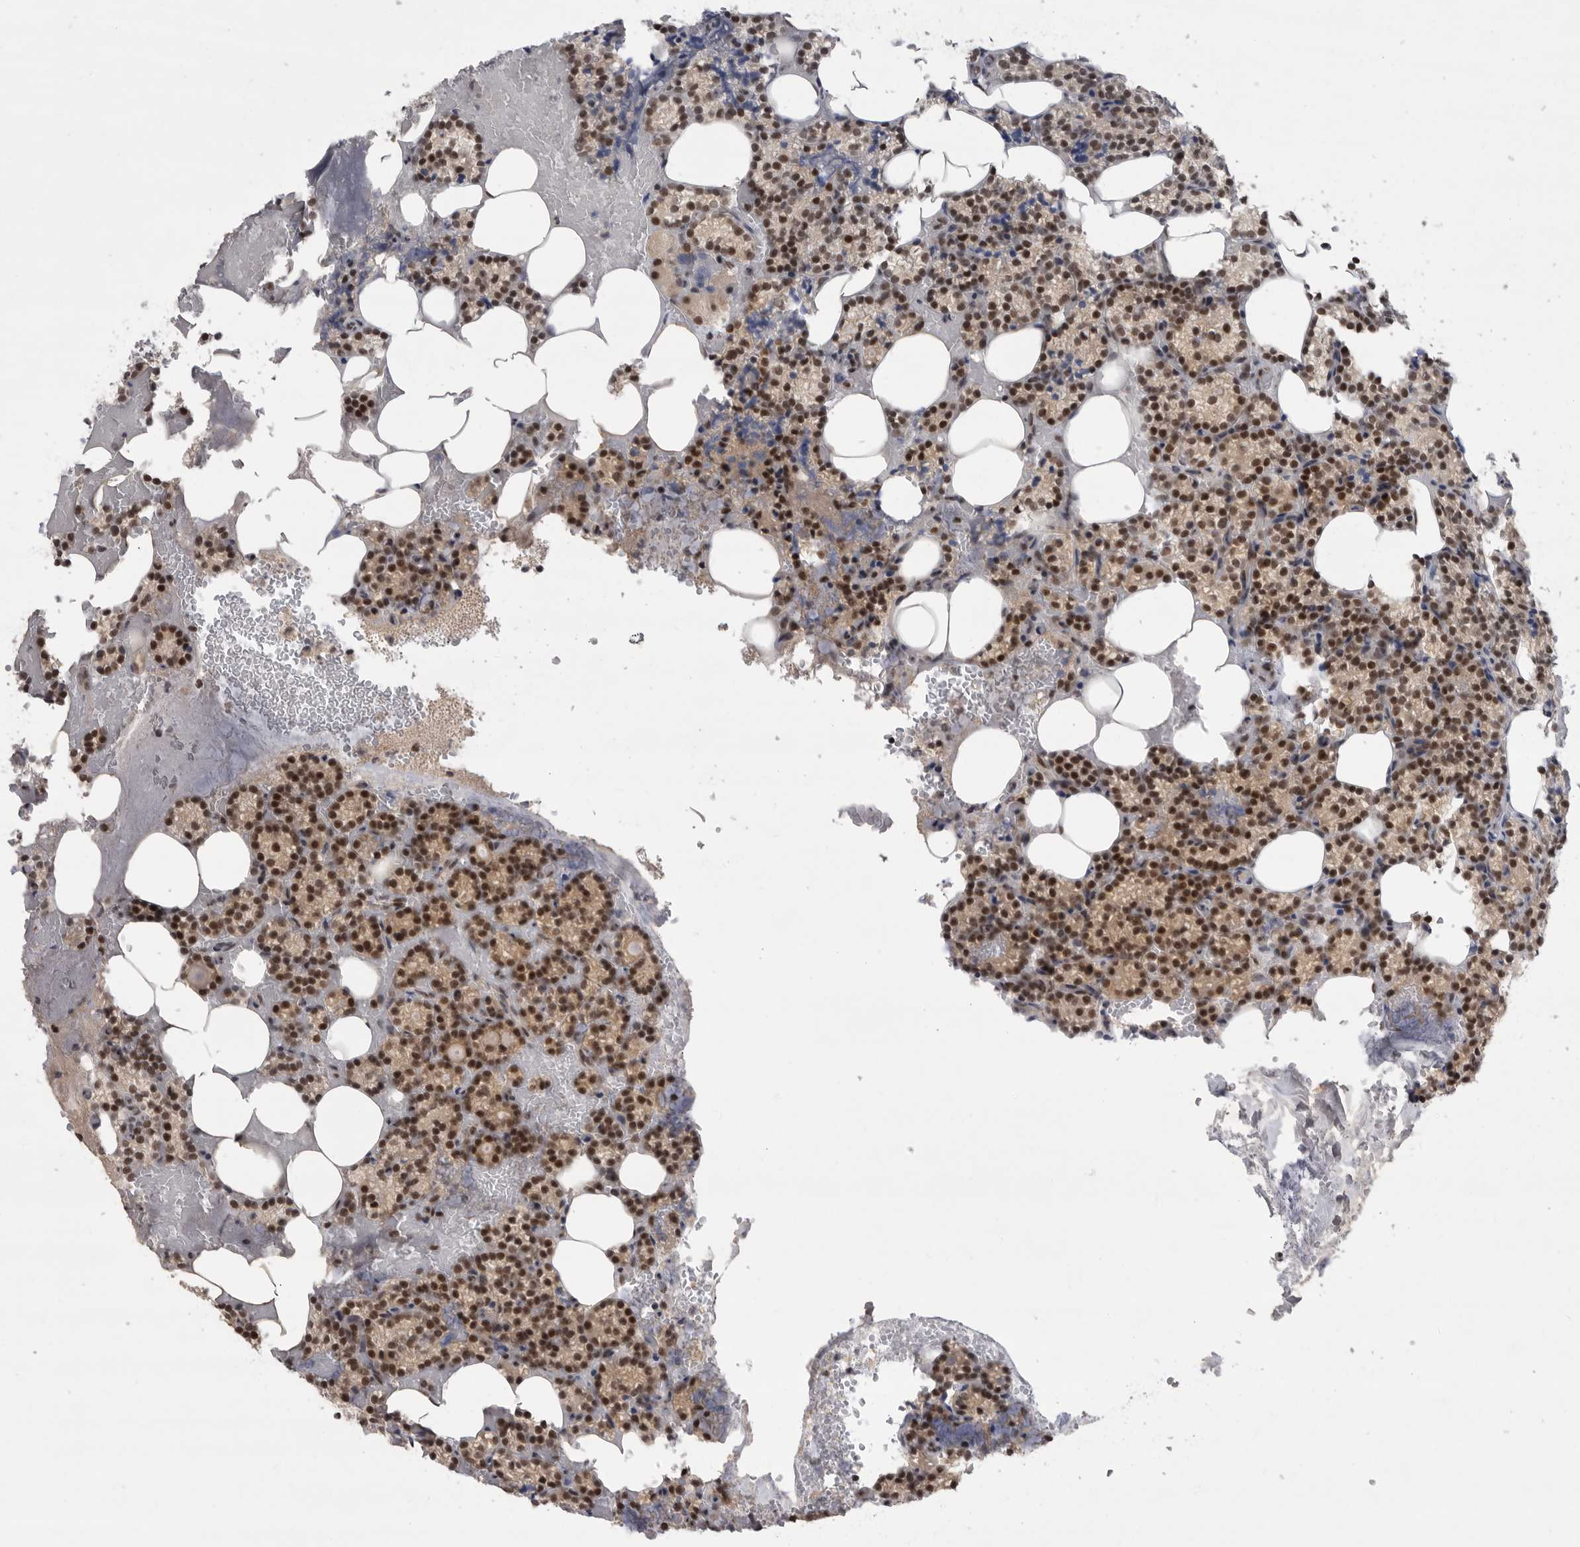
{"staining": {"intensity": "strong", "quantity": ">75%", "location": "cytoplasmic/membranous,nuclear"}, "tissue": "parathyroid gland", "cell_type": "Glandular cells", "image_type": "normal", "snomed": [{"axis": "morphology", "description": "Normal tissue, NOS"}, {"axis": "topography", "description": "Parathyroid gland"}], "caption": "About >75% of glandular cells in normal human parathyroid gland display strong cytoplasmic/membranous,nuclear protein positivity as visualized by brown immunohistochemical staining.", "gene": "ZNF830", "patient": {"sex": "female", "age": 78}}